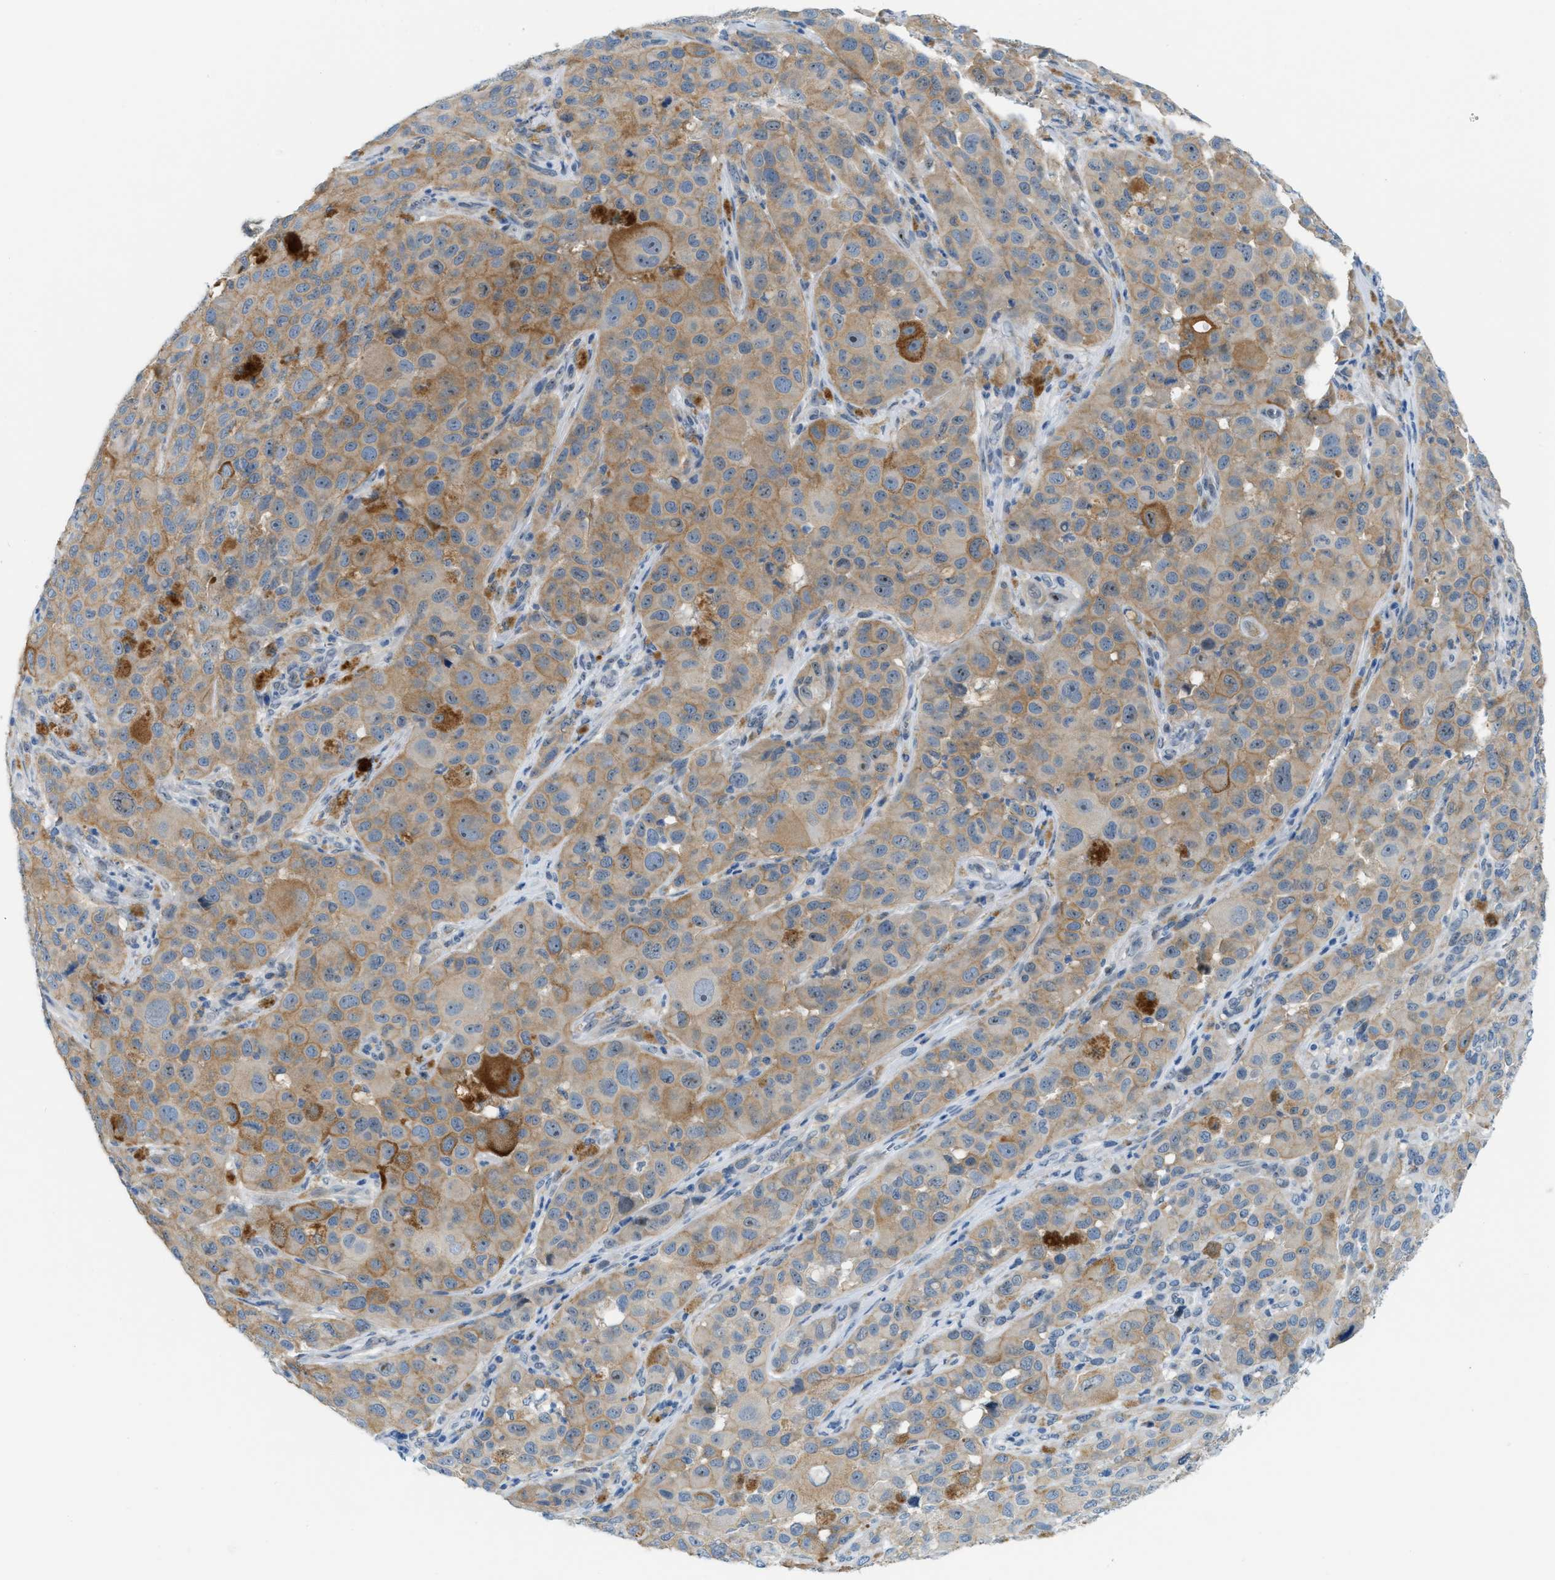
{"staining": {"intensity": "moderate", "quantity": ">75%", "location": "cytoplasmic/membranous"}, "tissue": "melanoma", "cell_type": "Tumor cells", "image_type": "cancer", "snomed": [{"axis": "morphology", "description": "Malignant melanoma, NOS"}, {"axis": "topography", "description": "Skin"}], "caption": "Immunohistochemistry histopathology image of neoplastic tissue: human malignant melanoma stained using immunohistochemistry reveals medium levels of moderate protein expression localized specifically in the cytoplasmic/membranous of tumor cells, appearing as a cytoplasmic/membranous brown color.", "gene": "PHRF1", "patient": {"sex": "male", "age": 96}}